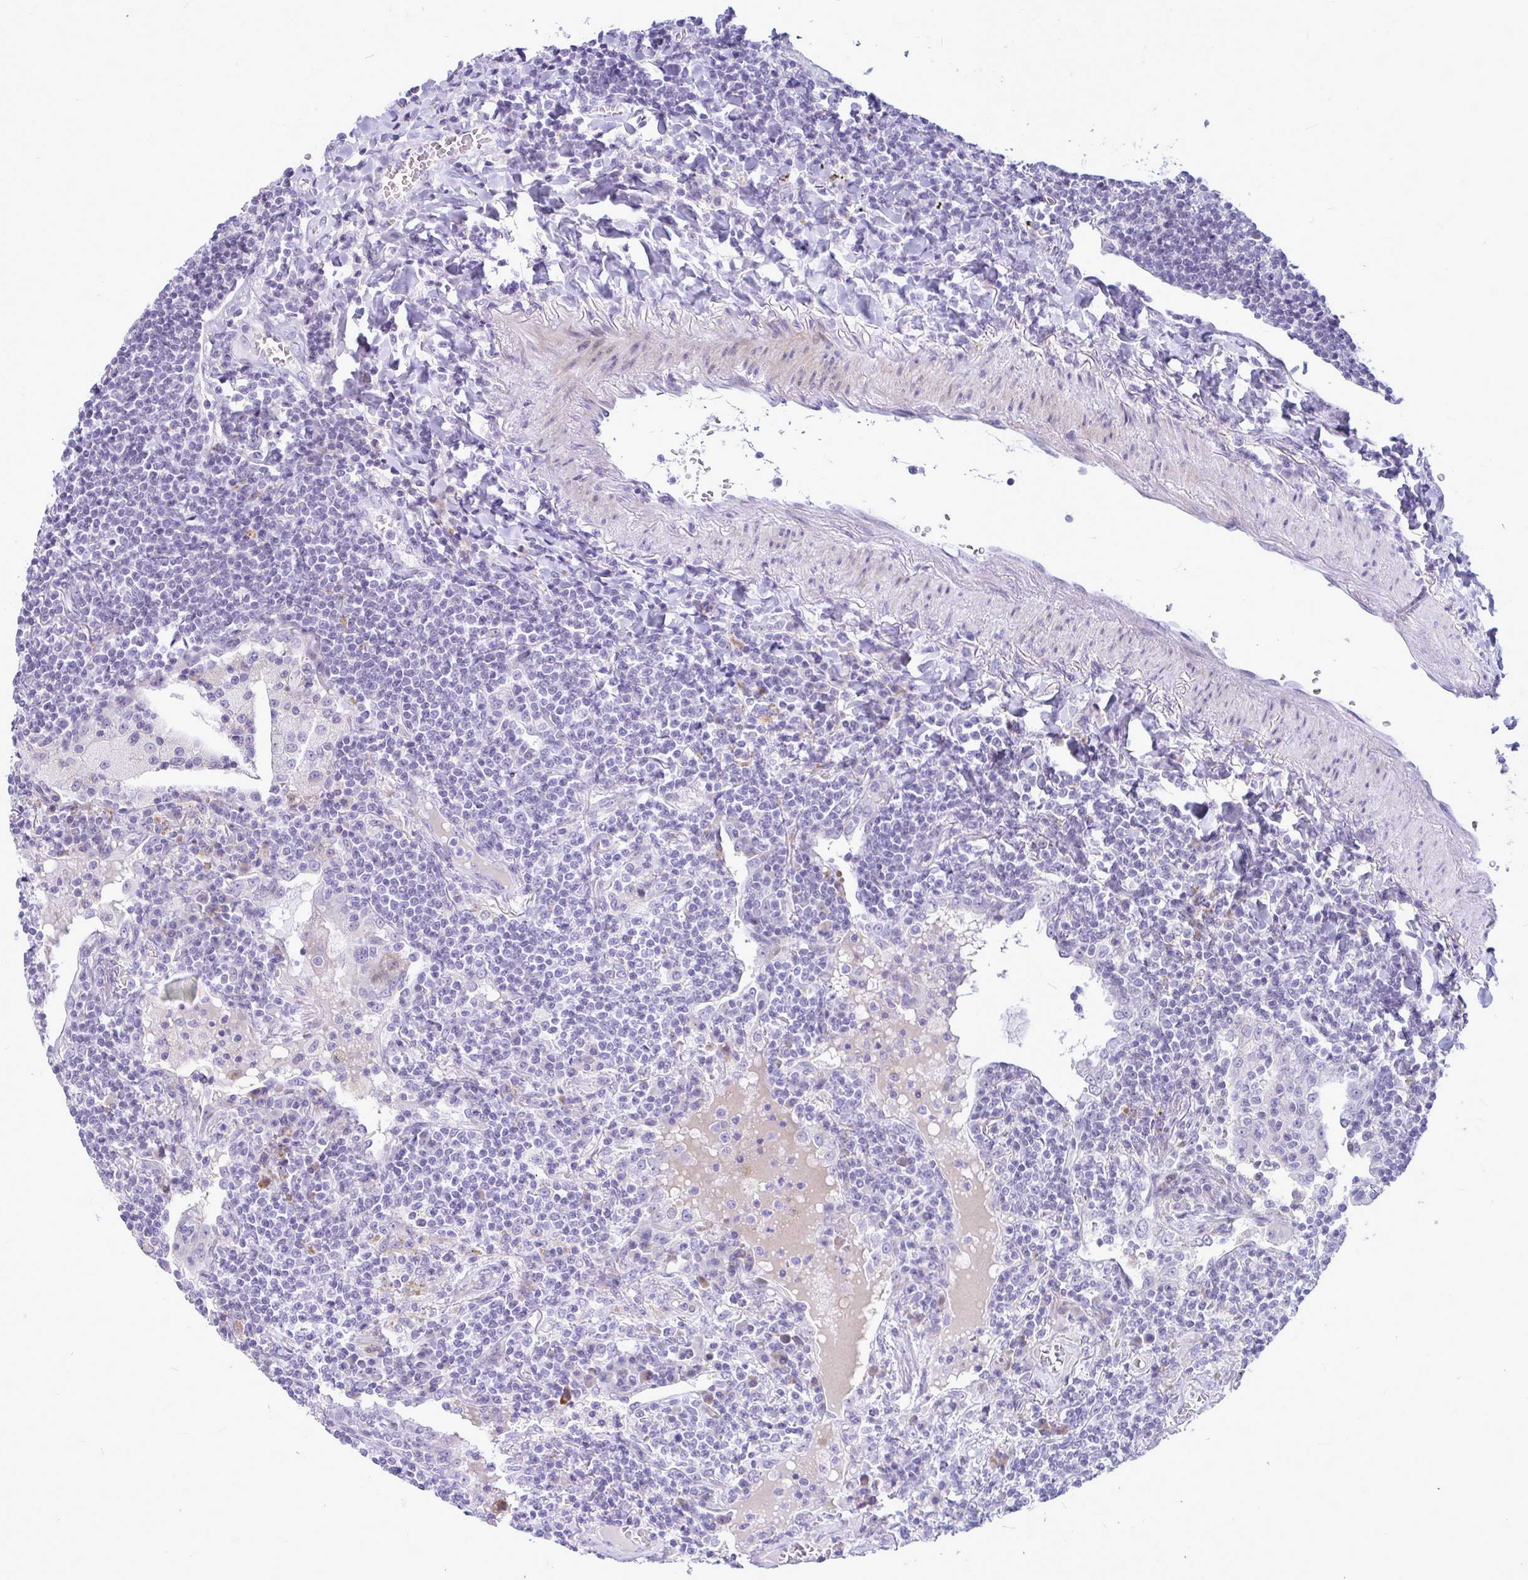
{"staining": {"intensity": "negative", "quantity": "none", "location": "none"}, "tissue": "lymphoma", "cell_type": "Tumor cells", "image_type": "cancer", "snomed": [{"axis": "morphology", "description": "Malignant lymphoma, non-Hodgkin's type, Low grade"}, {"axis": "topography", "description": "Lung"}], "caption": "IHC image of neoplastic tissue: malignant lymphoma, non-Hodgkin's type (low-grade) stained with DAB demonstrates no significant protein positivity in tumor cells.", "gene": "ZSCAN25", "patient": {"sex": "female", "age": 71}}